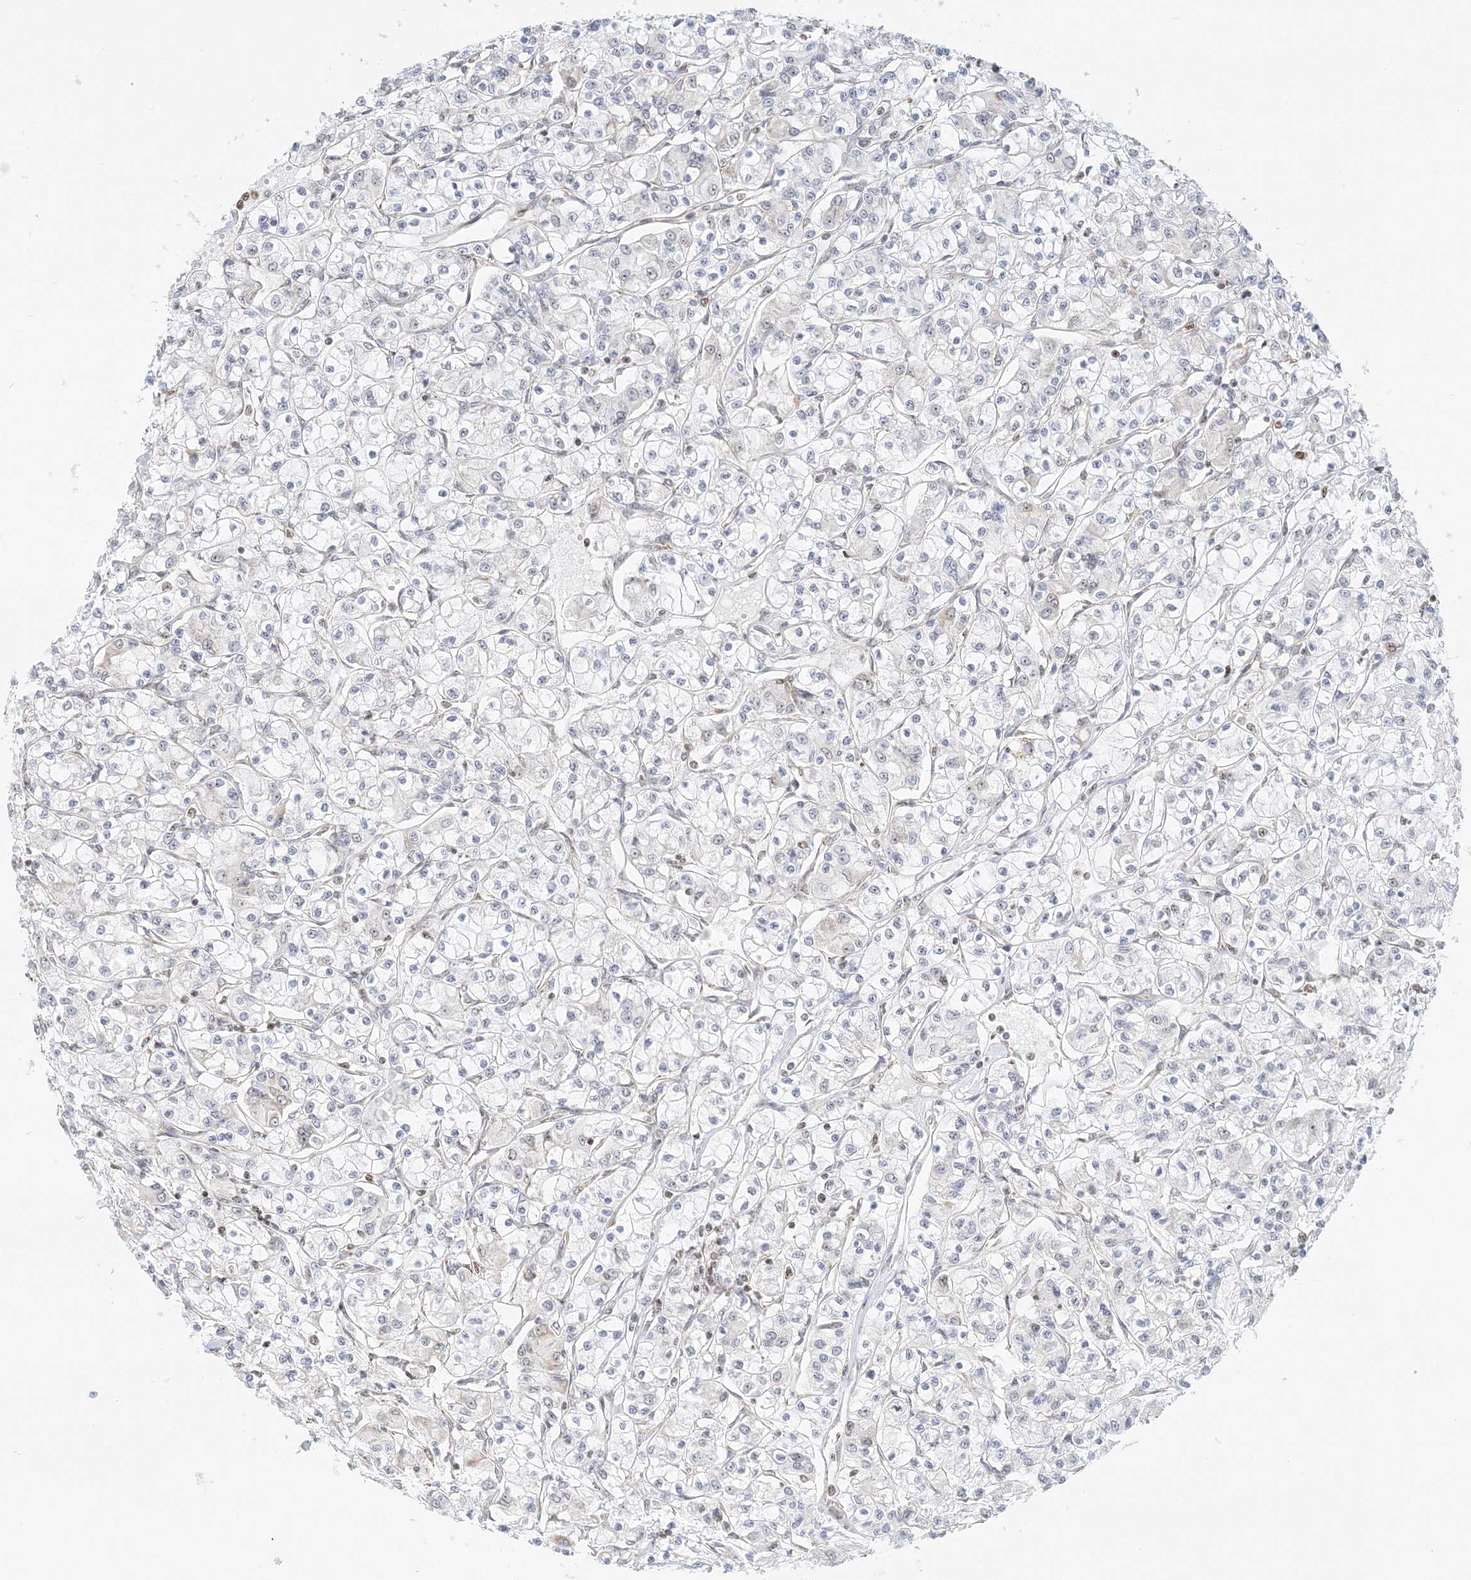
{"staining": {"intensity": "negative", "quantity": "none", "location": "none"}, "tissue": "renal cancer", "cell_type": "Tumor cells", "image_type": "cancer", "snomed": [{"axis": "morphology", "description": "Adenocarcinoma, NOS"}, {"axis": "topography", "description": "Kidney"}], "caption": "Adenocarcinoma (renal) was stained to show a protein in brown. There is no significant expression in tumor cells.", "gene": "UBE2F", "patient": {"sex": "female", "age": 59}}